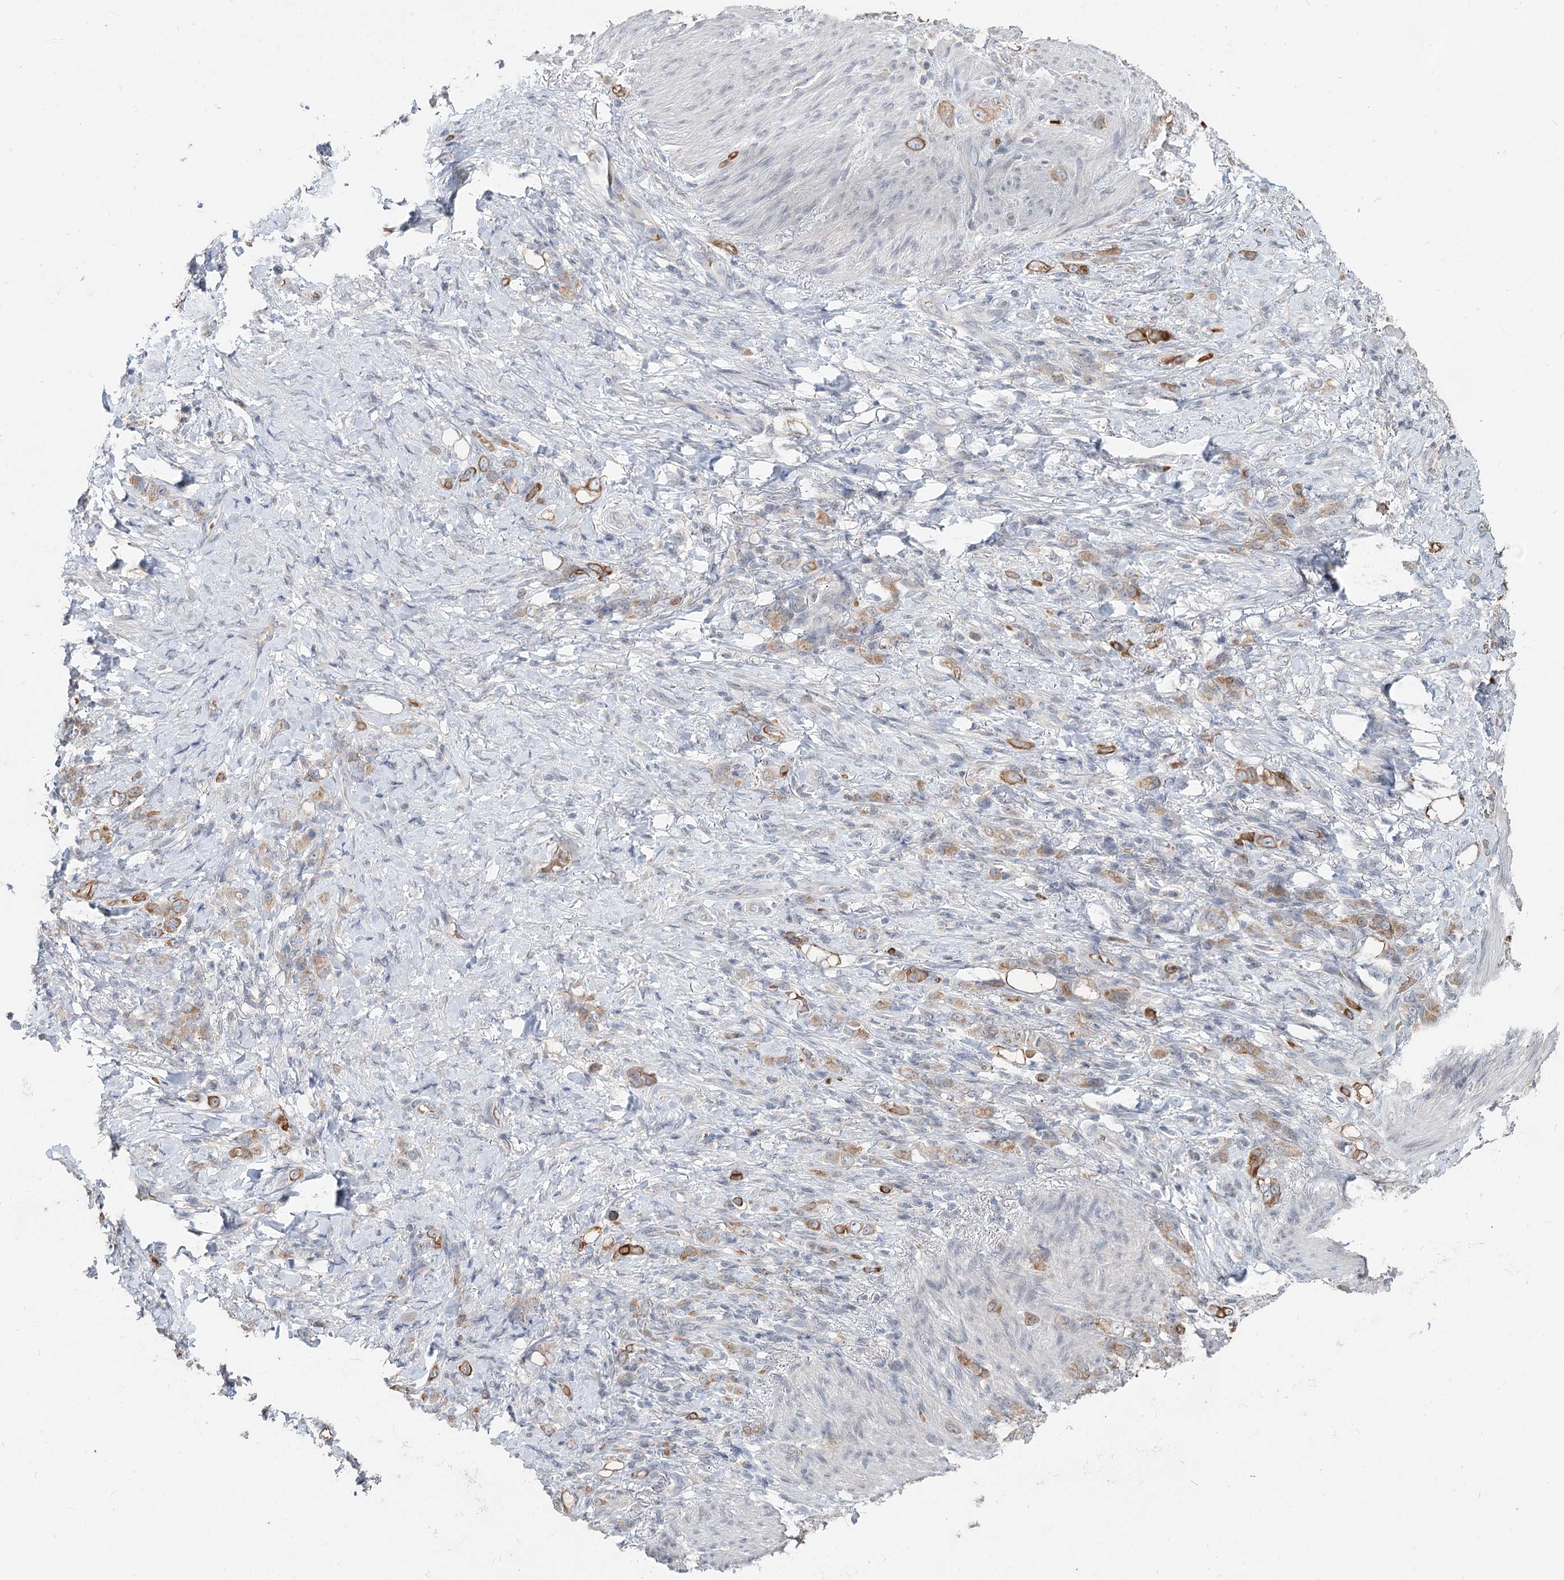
{"staining": {"intensity": "moderate", "quantity": ">75%", "location": "cytoplasmic/membranous"}, "tissue": "stomach cancer", "cell_type": "Tumor cells", "image_type": "cancer", "snomed": [{"axis": "morphology", "description": "Adenocarcinoma, NOS"}, {"axis": "topography", "description": "Stomach"}], "caption": "Tumor cells reveal moderate cytoplasmic/membranous expression in approximately >75% of cells in stomach cancer.", "gene": "FBXO7", "patient": {"sex": "female", "age": 79}}